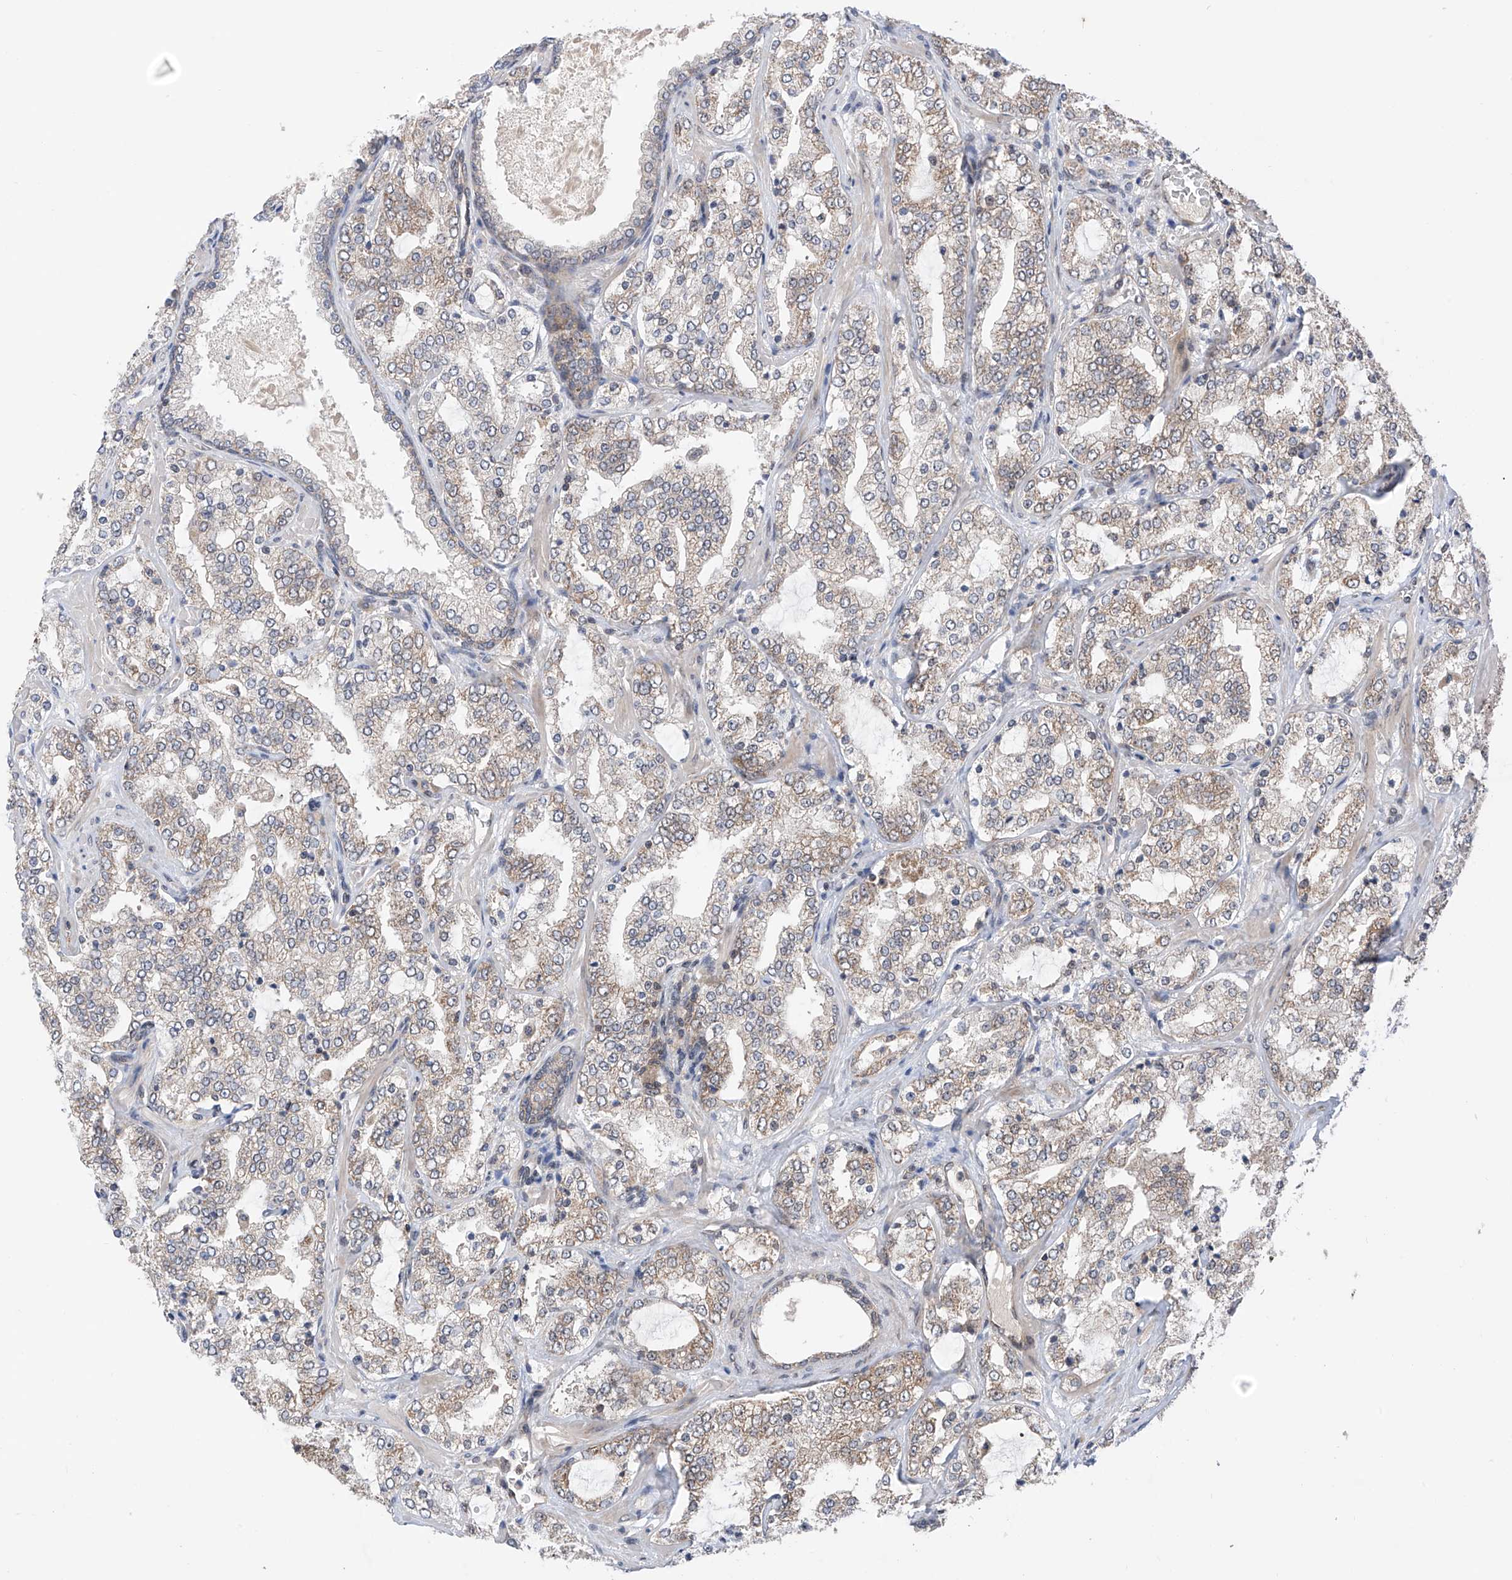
{"staining": {"intensity": "weak", "quantity": "25%-75%", "location": "cytoplasmic/membranous,nuclear"}, "tissue": "prostate cancer", "cell_type": "Tumor cells", "image_type": "cancer", "snomed": [{"axis": "morphology", "description": "Adenocarcinoma, High grade"}, {"axis": "topography", "description": "Prostate"}], "caption": "The photomicrograph shows staining of prostate high-grade adenocarcinoma, revealing weak cytoplasmic/membranous and nuclear protein positivity (brown color) within tumor cells.", "gene": "C1orf131", "patient": {"sex": "male", "age": 64}}